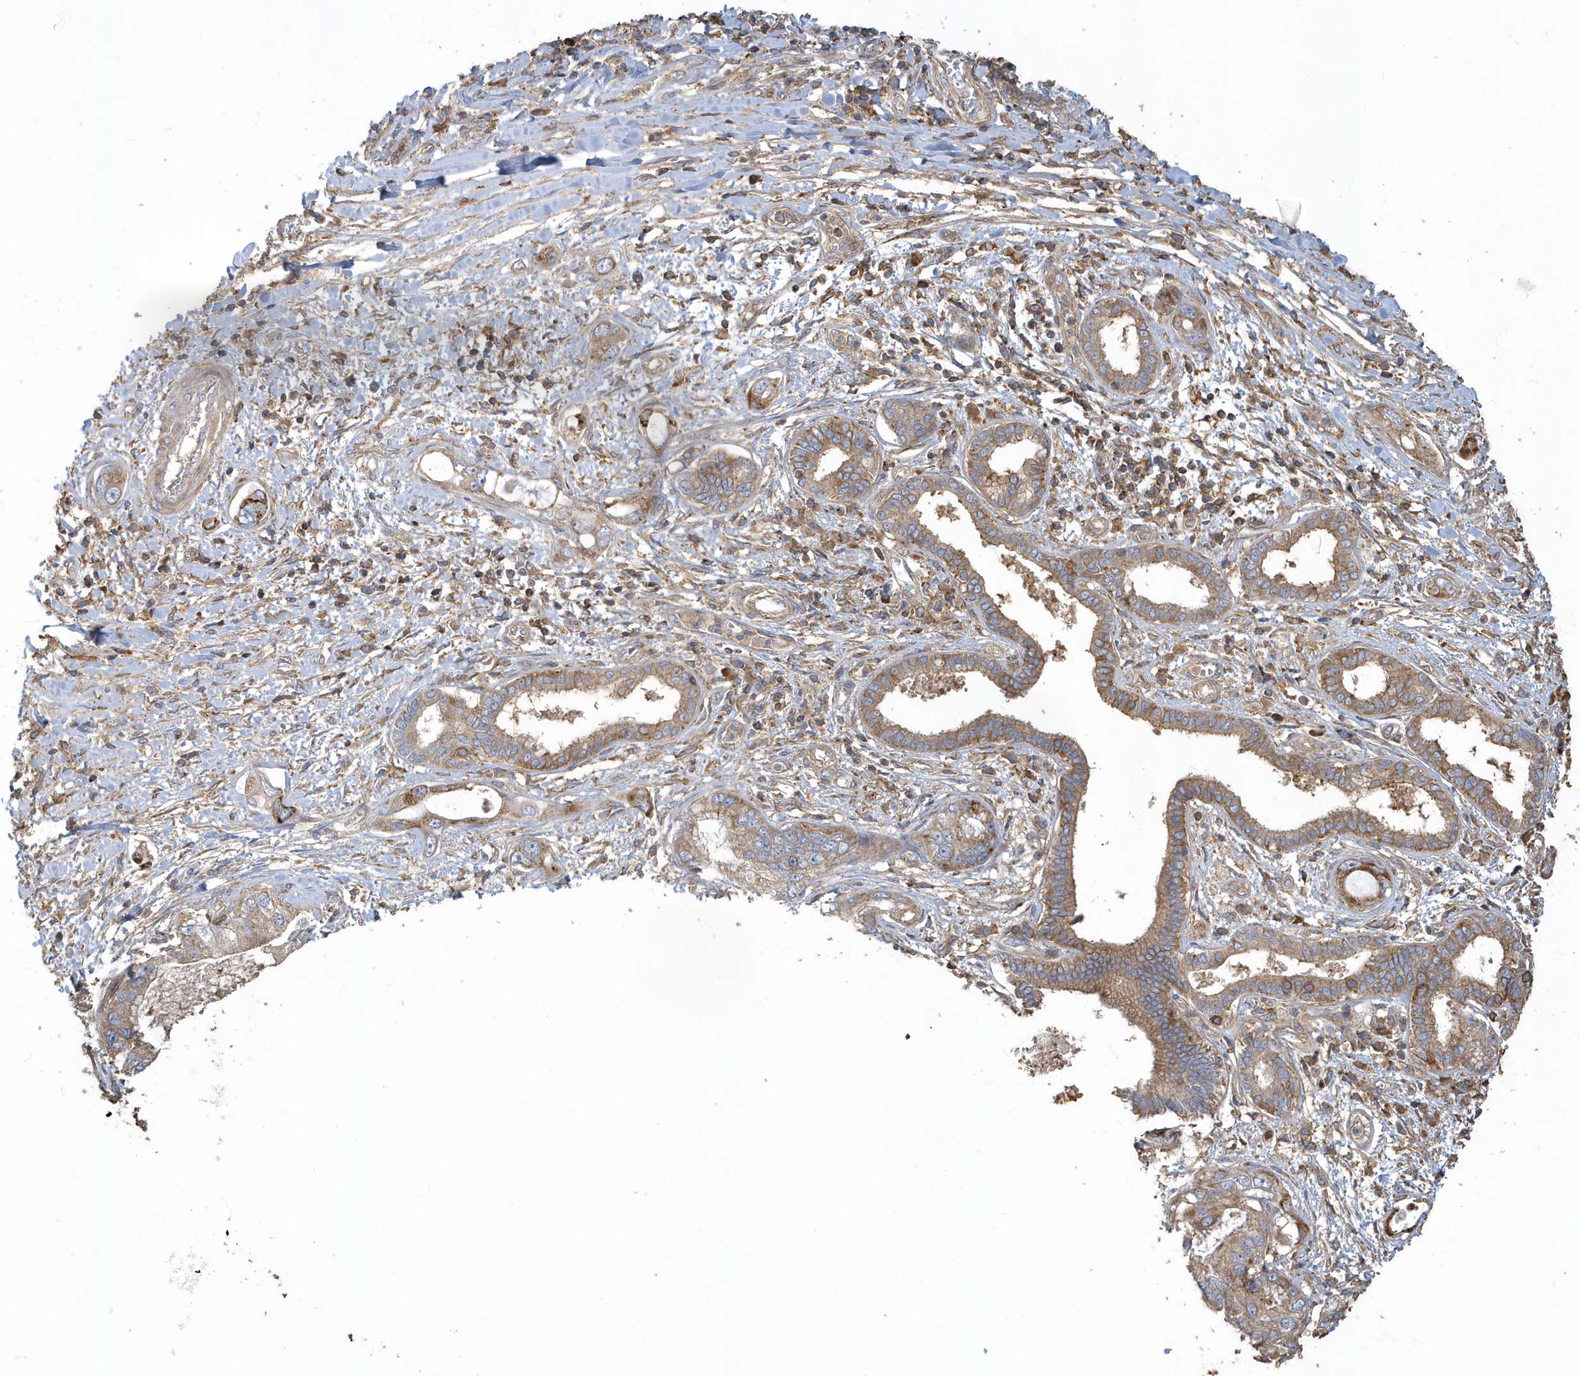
{"staining": {"intensity": "moderate", "quantity": ">75%", "location": "cytoplasmic/membranous"}, "tissue": "pancreatic cancer", "cell_type": "Tumor cells", "image_type": "cancer", "snomed": [{"axis": "morphology", "description": "Inflammation, NOS"}, {"axis": "morphology", "description": "Adenocarcinoma, NOS"}, {"axis": "topography", "description": "Pancreas"}], "caption": "Protein analysis of adenocarcinoma (pancreatic) tissue shows moderate cytoplasmic/membranous positivity in approximately >75% of tumor cells.", "gene": "TRAIP", "patient": {"sex": "female", "age": 56}}